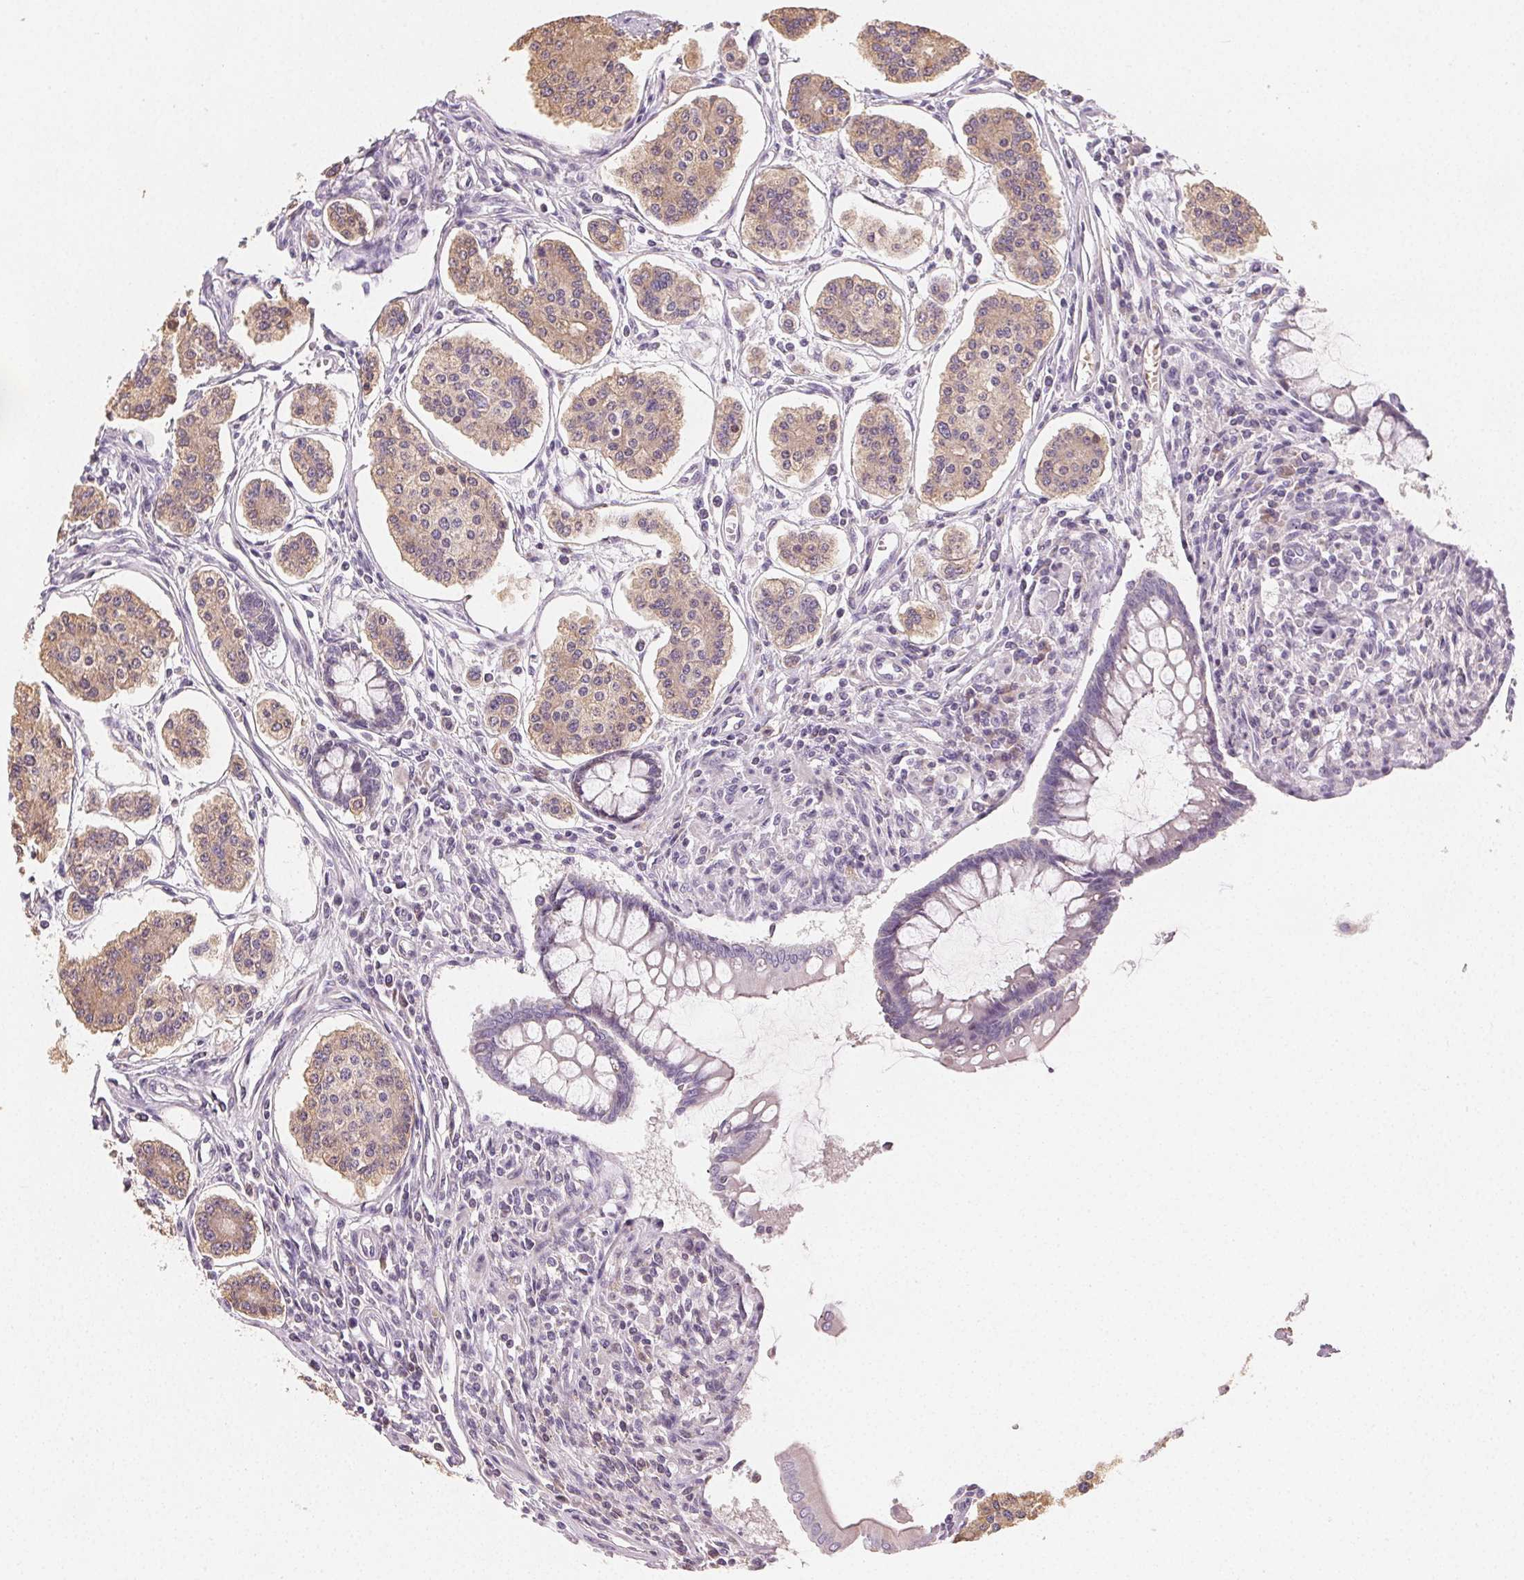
{"staining": {"intensity": "weak", "quantity": ">75%", "location": "cytoplasmic/membranous"}, "tissue": "carcinoid", "cell_type": "Tumor cells", "image_type": "cancer", "snomed": [{"axis": "morphology", "description": "Carcinoid, malignant, NOS"}, {"axis": "topography", "description": "Small intestine"}], "caption": "Brown immunohistochemical staining in carcinoid reveals weak cytoplasmic/membranous positivity in approximately >75% of tumor cells. The staining is performed using DAB (3,3'-diaminobenzidine) brown chromogen to label protein expression. The nuclei are counter-stained blue using hematoxylin.", "gene": "MYBL1", "patient": {"sex": "female", "age": 65}}